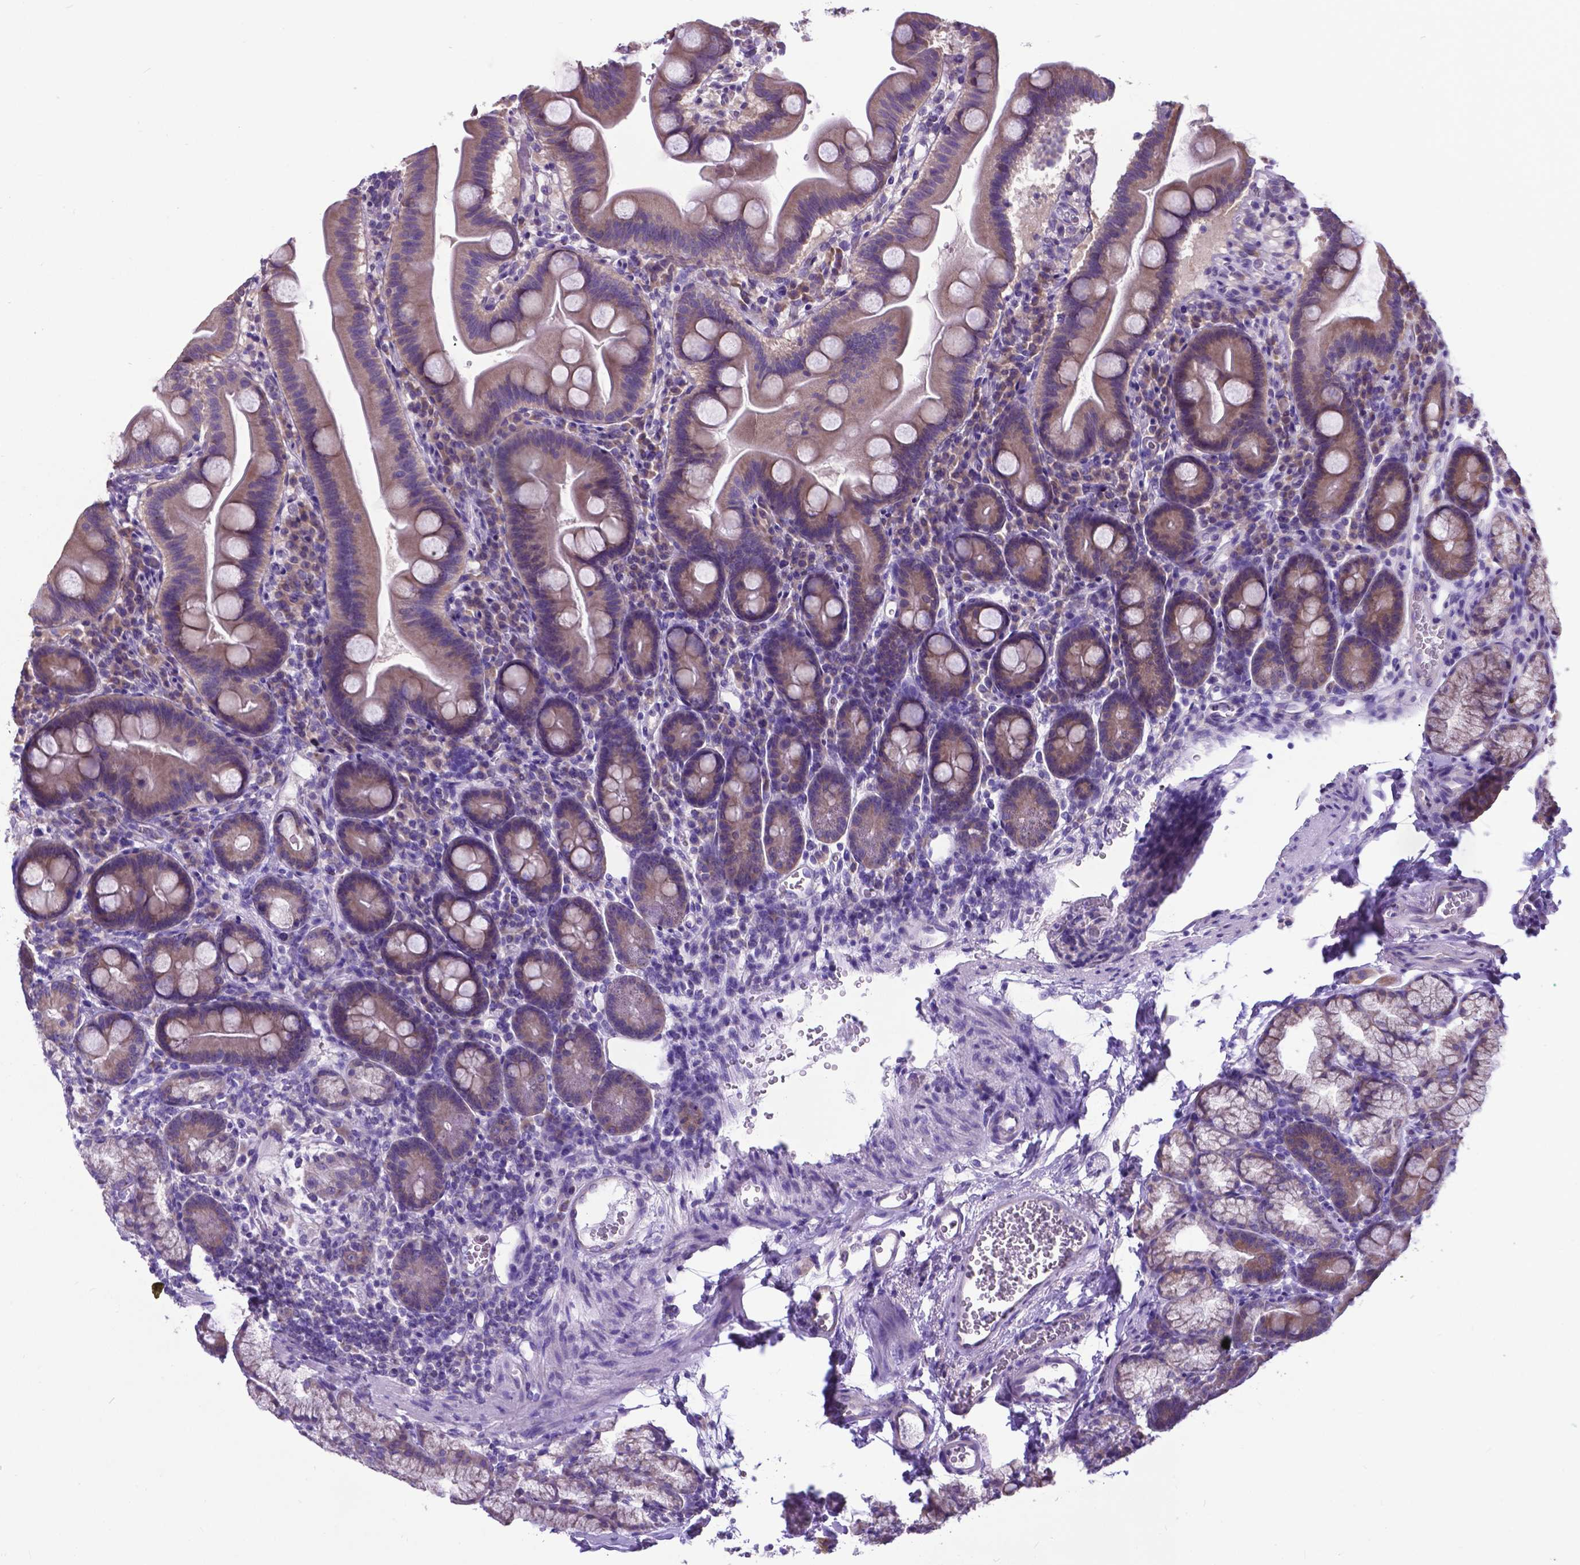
{"staining": {"intensity": "weak", "quantity": ">75%", "location": "cytoplasmic/membranous"}, "tissue": "duodenum", "cell_type": "Glandular cells", "image_type": "normal", "snomed": [{"axis": "morphology", "description": "Normal tissue, NOS"}, {"axis": "topography", "description": "Duodenum"}], "caption": "The photomicrograph reveals staining of unremarkable duodenum, revealing weak cytoplasmic/membranous protein positivity (brown color) within glandular cells.", "gene": "RPL6", "patient": {"sex": "male", "age": 59}}